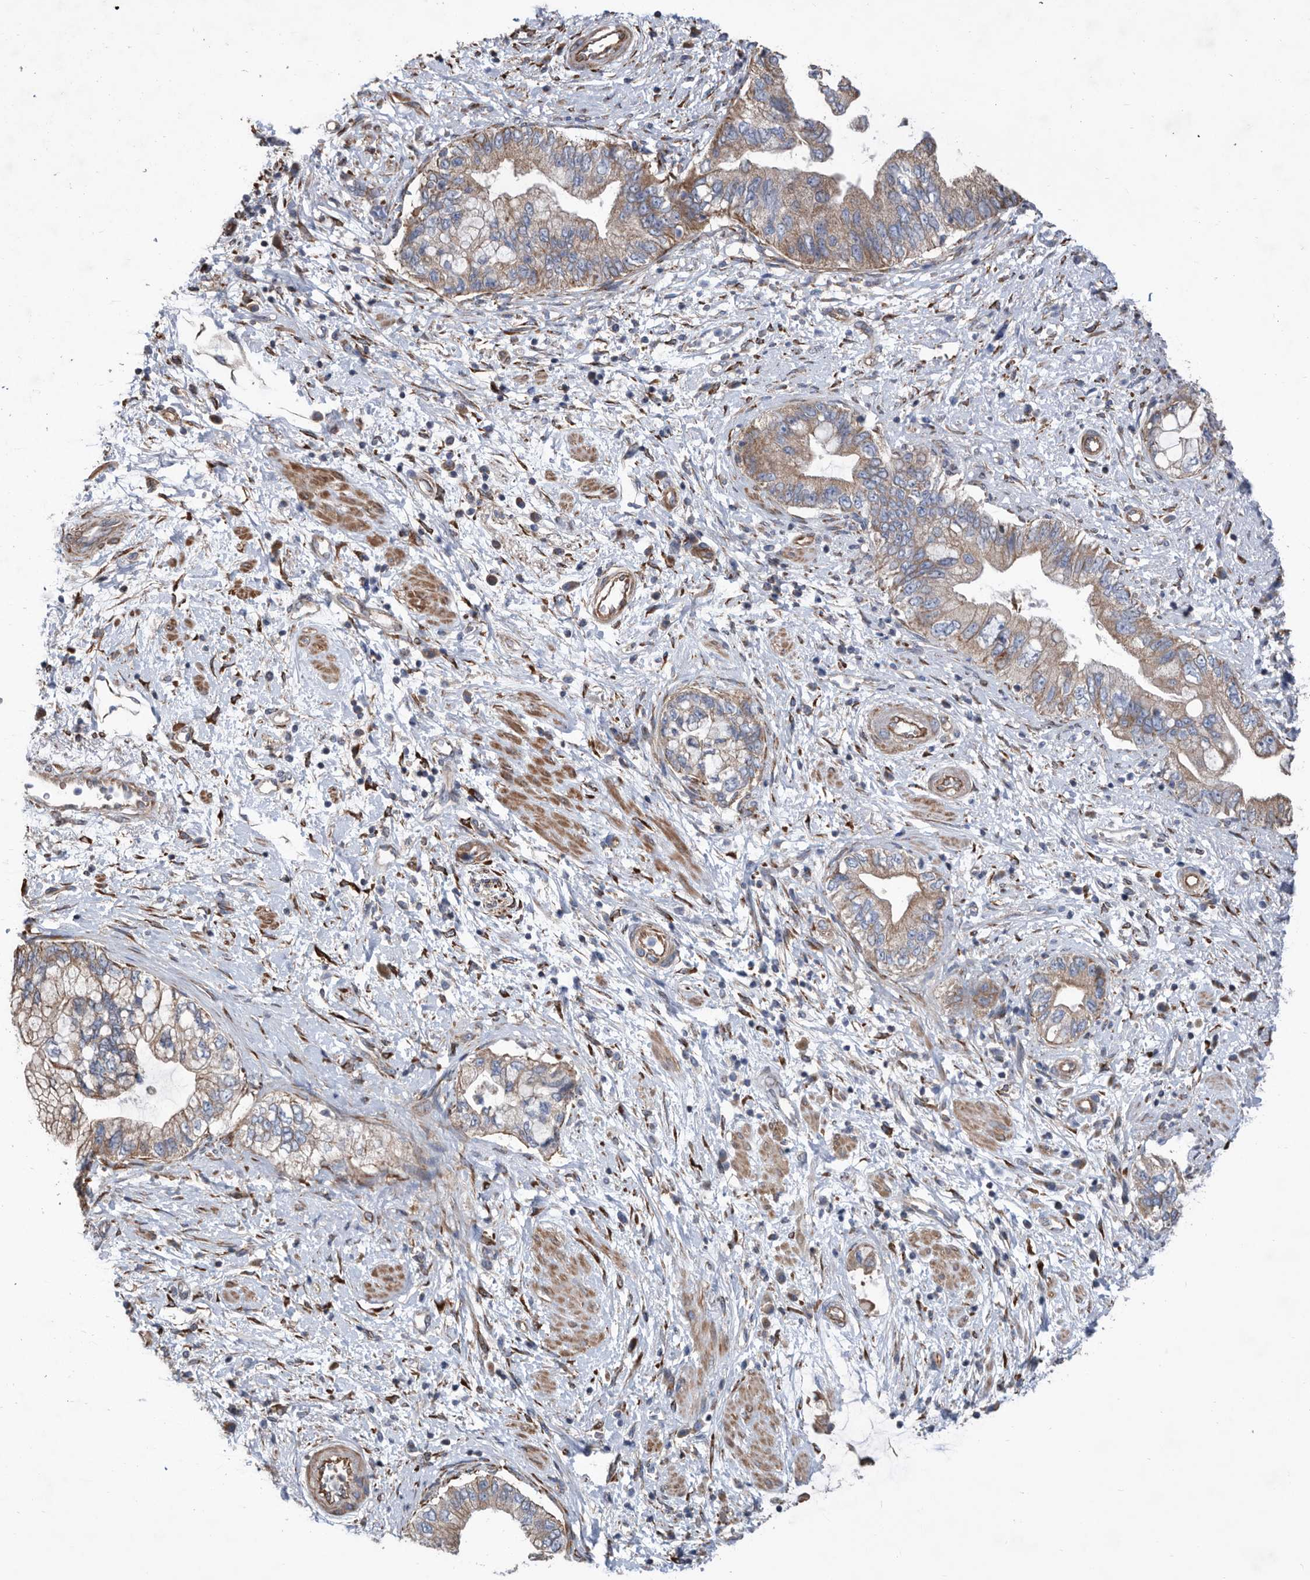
{"staining": {"intensity": "weak", "quantity": ">75%", "location": "cytoplasmic/membranous"}, "tissue": "pancreatic cancer", "cell_type": "Tumor cells", "image_type": "cancer", "snomed": [{"axis": "morphology", "description": "Adenocarcinoma, NOS"}, {"axis": "topography", "description": "Pancreas"}], "caption": "Immunohistochemical staining of human pancreatic cancer (adenocarcinoma) demonstrates low levels of weak cytoplasmic/membranous staining in about >75% of tumor cells. The protein of interest is shown in brown color, while the nuclei are stained blue.", "gene": "ATP13A3", "patient": {"sex": "female", "age": 73}}